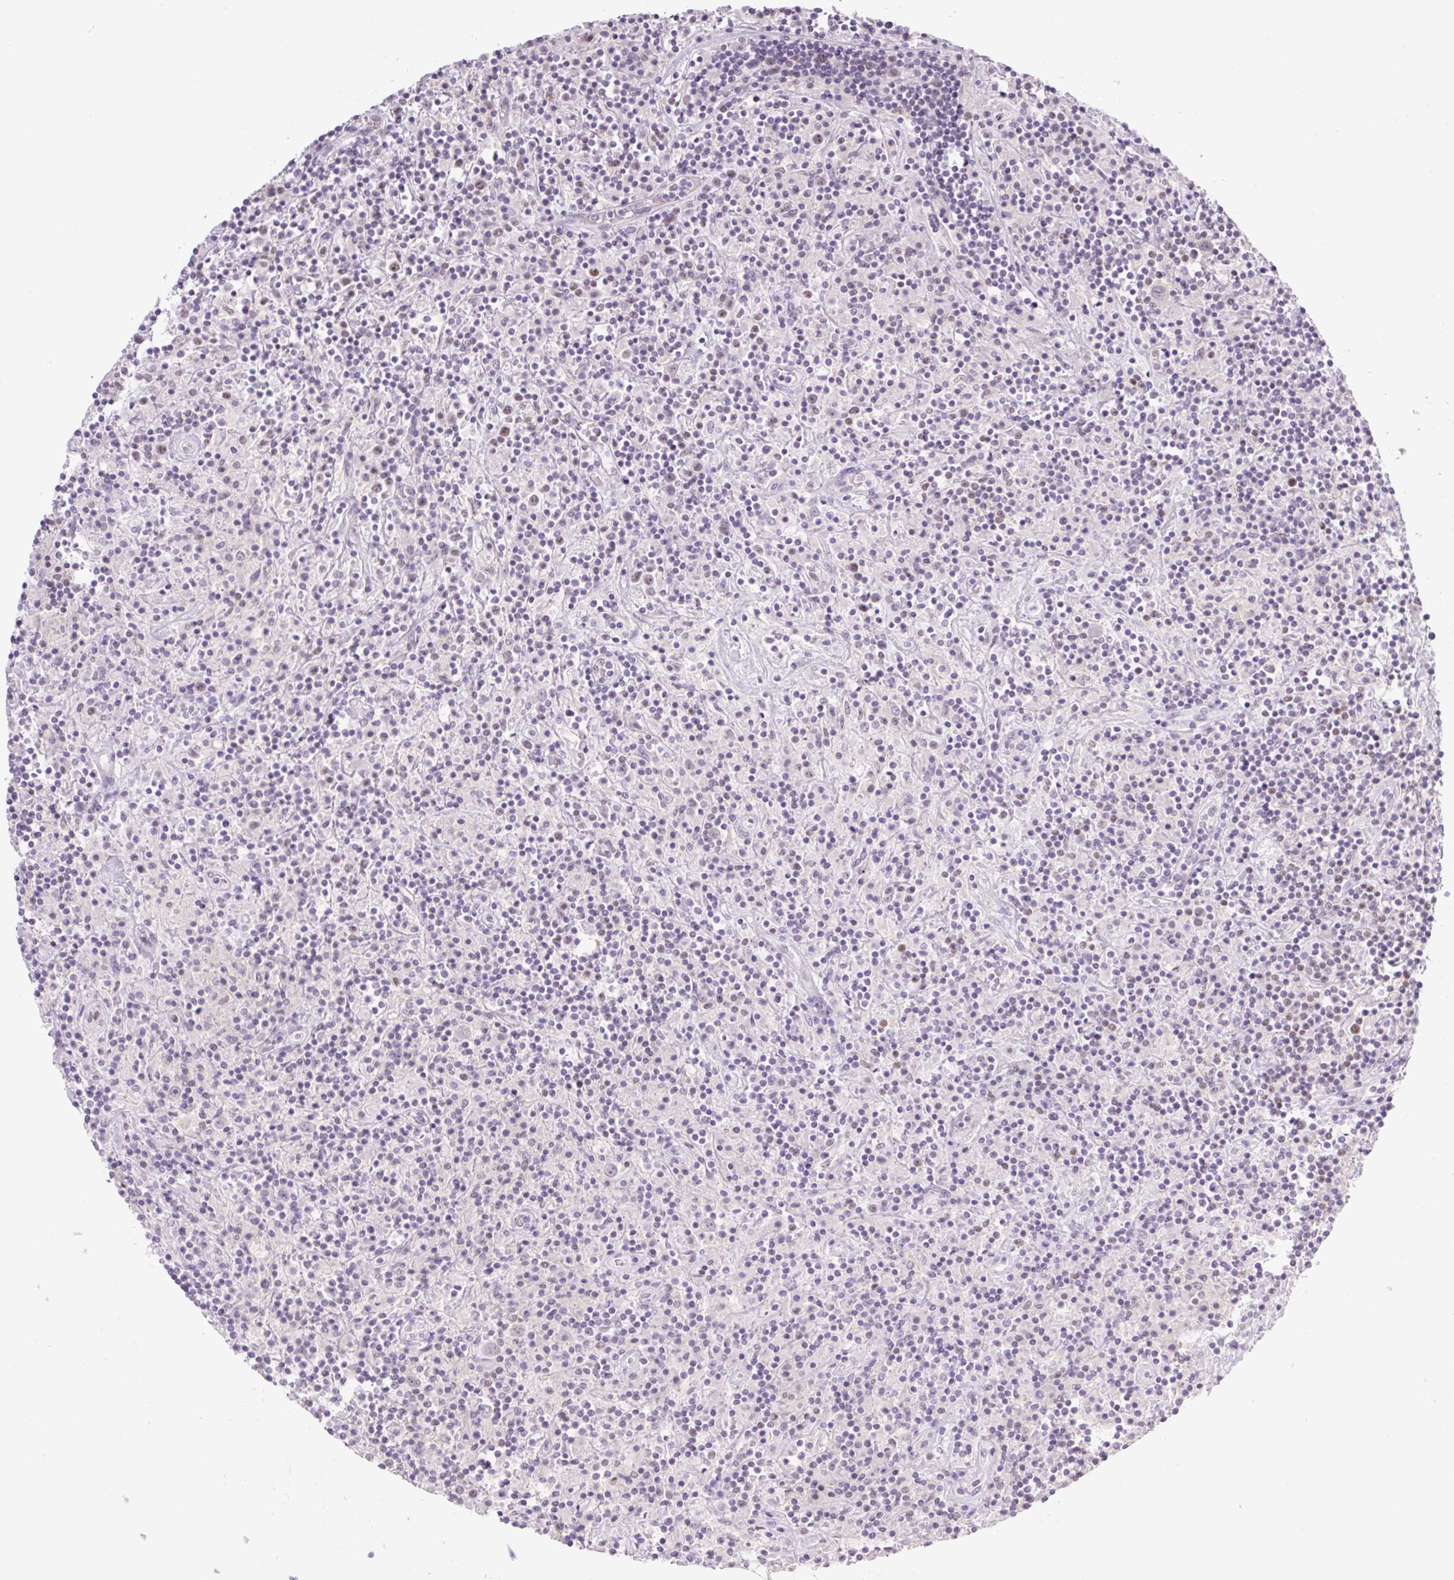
{"staining": {"intensity": "negative", "quantity": "none", "location": "none"}, "tissue": "lymphoma", "cell_type": "Tumor cells", "image_type": "cancer", "snomed": [{"axis": "morphology", "description": "Hodgkin's disease, NOS"}, {"axis": "topography", "description": "Lymph node"}], "caption": "DAB immunohistochemical staining of Hodgkin's disease demonstrates no significant expression in tumor cells.", "gene": "TLE3", "patient": {"sex": "male", "age": 70}}